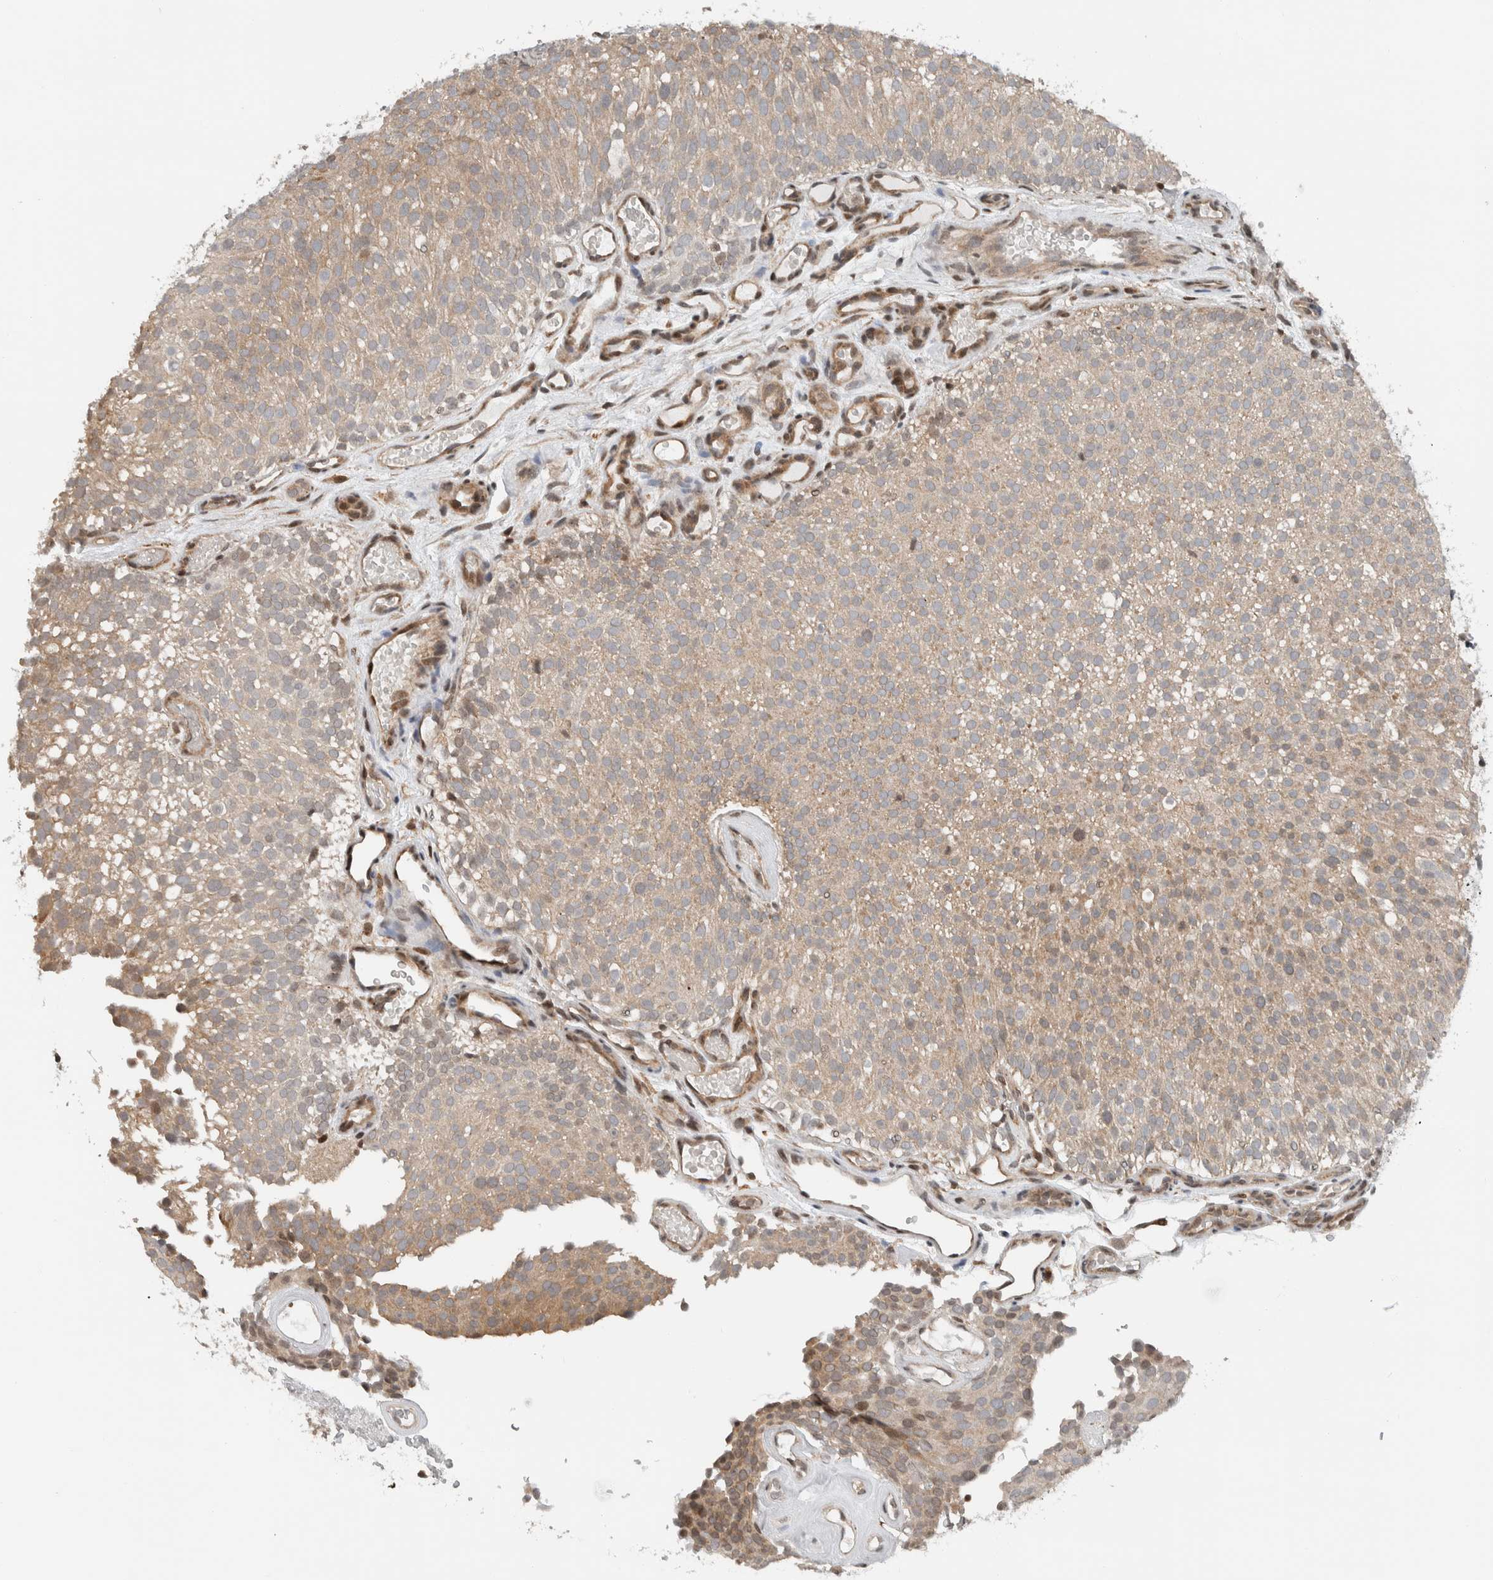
{"staining": {"intensity": "weak", "quantity": ">75%", "location": "cytoplasmic/membranous,nuclear"}, "tissue": "urothelial cancer", "cell_type": "Tumor cells", "image_type": "cancer", "snomed": [{"axis": "morphology", "description": "Urothelial carcinoma, Low grade"}, {"axis": "topography", "description": "Urinary bladder"}], "caption": "DAB immunohistochemical staining of low-grade urothelial carcinoma exhibits weak cytoplasmic/membranous and nuclear protein expression in approximately >75% of tumor cells.", "gene": "NPLOC4", "patient": {"sex": "male", "age": 78}}